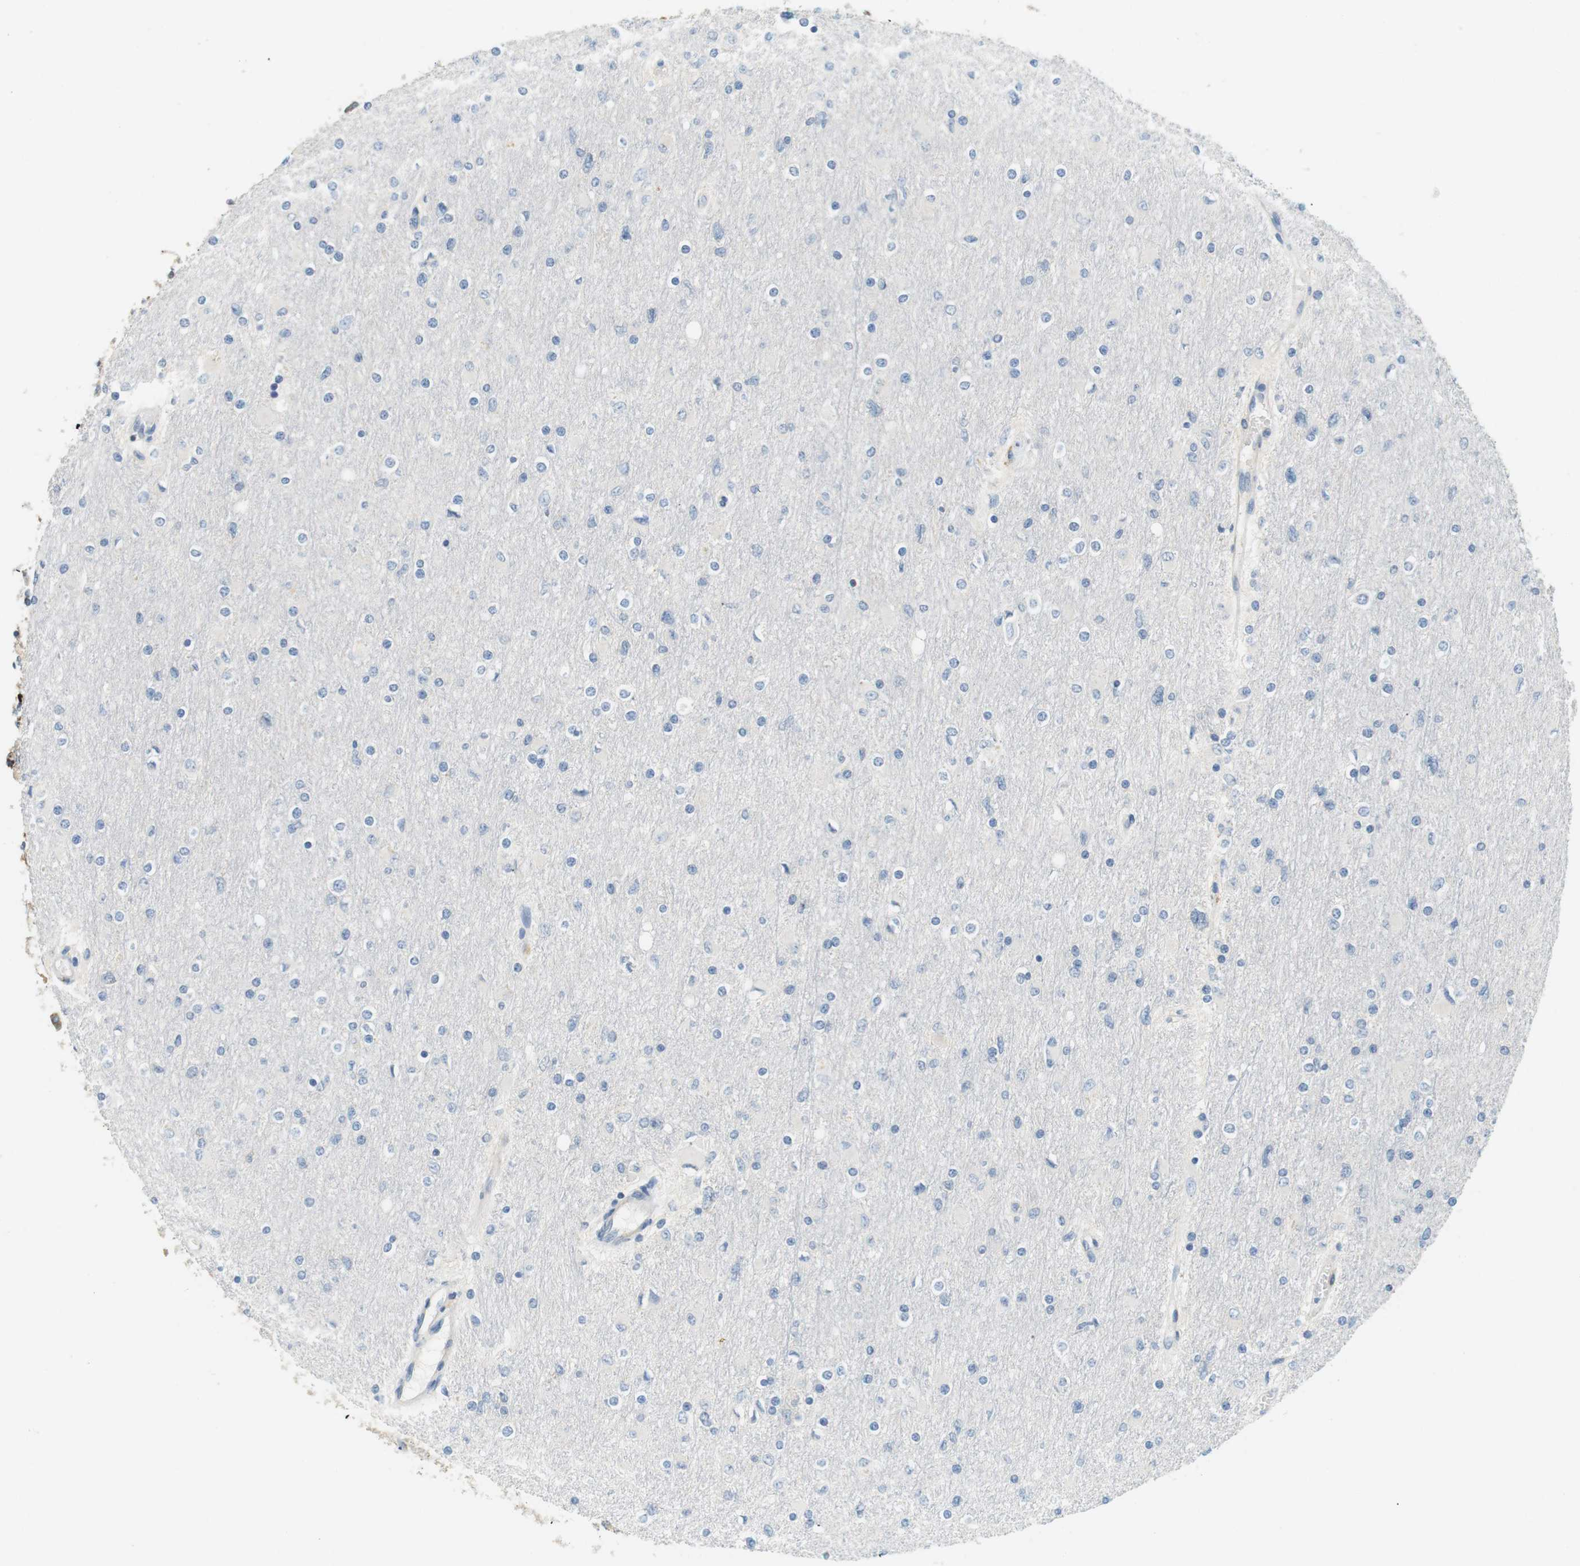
{"staining": {"intensity": "negative", "quantity": "none", "location": "none"}, "tissue": "glioma", "cell_type": "Tumor cells", "image_type": "cancer", "snomed": [{"axis": "morphology", "description": "Glioma, malignant, High grade"}, {"axis": "topography", "description": "Cerebral cortex"}], "caption": "A high-resolution photomicrograph shows IHC staining of glioma, which demonstrates no significant expression in tumor cells.", "gene": "TMEM200A", "patient": {"sex": "female", "age": 36}}